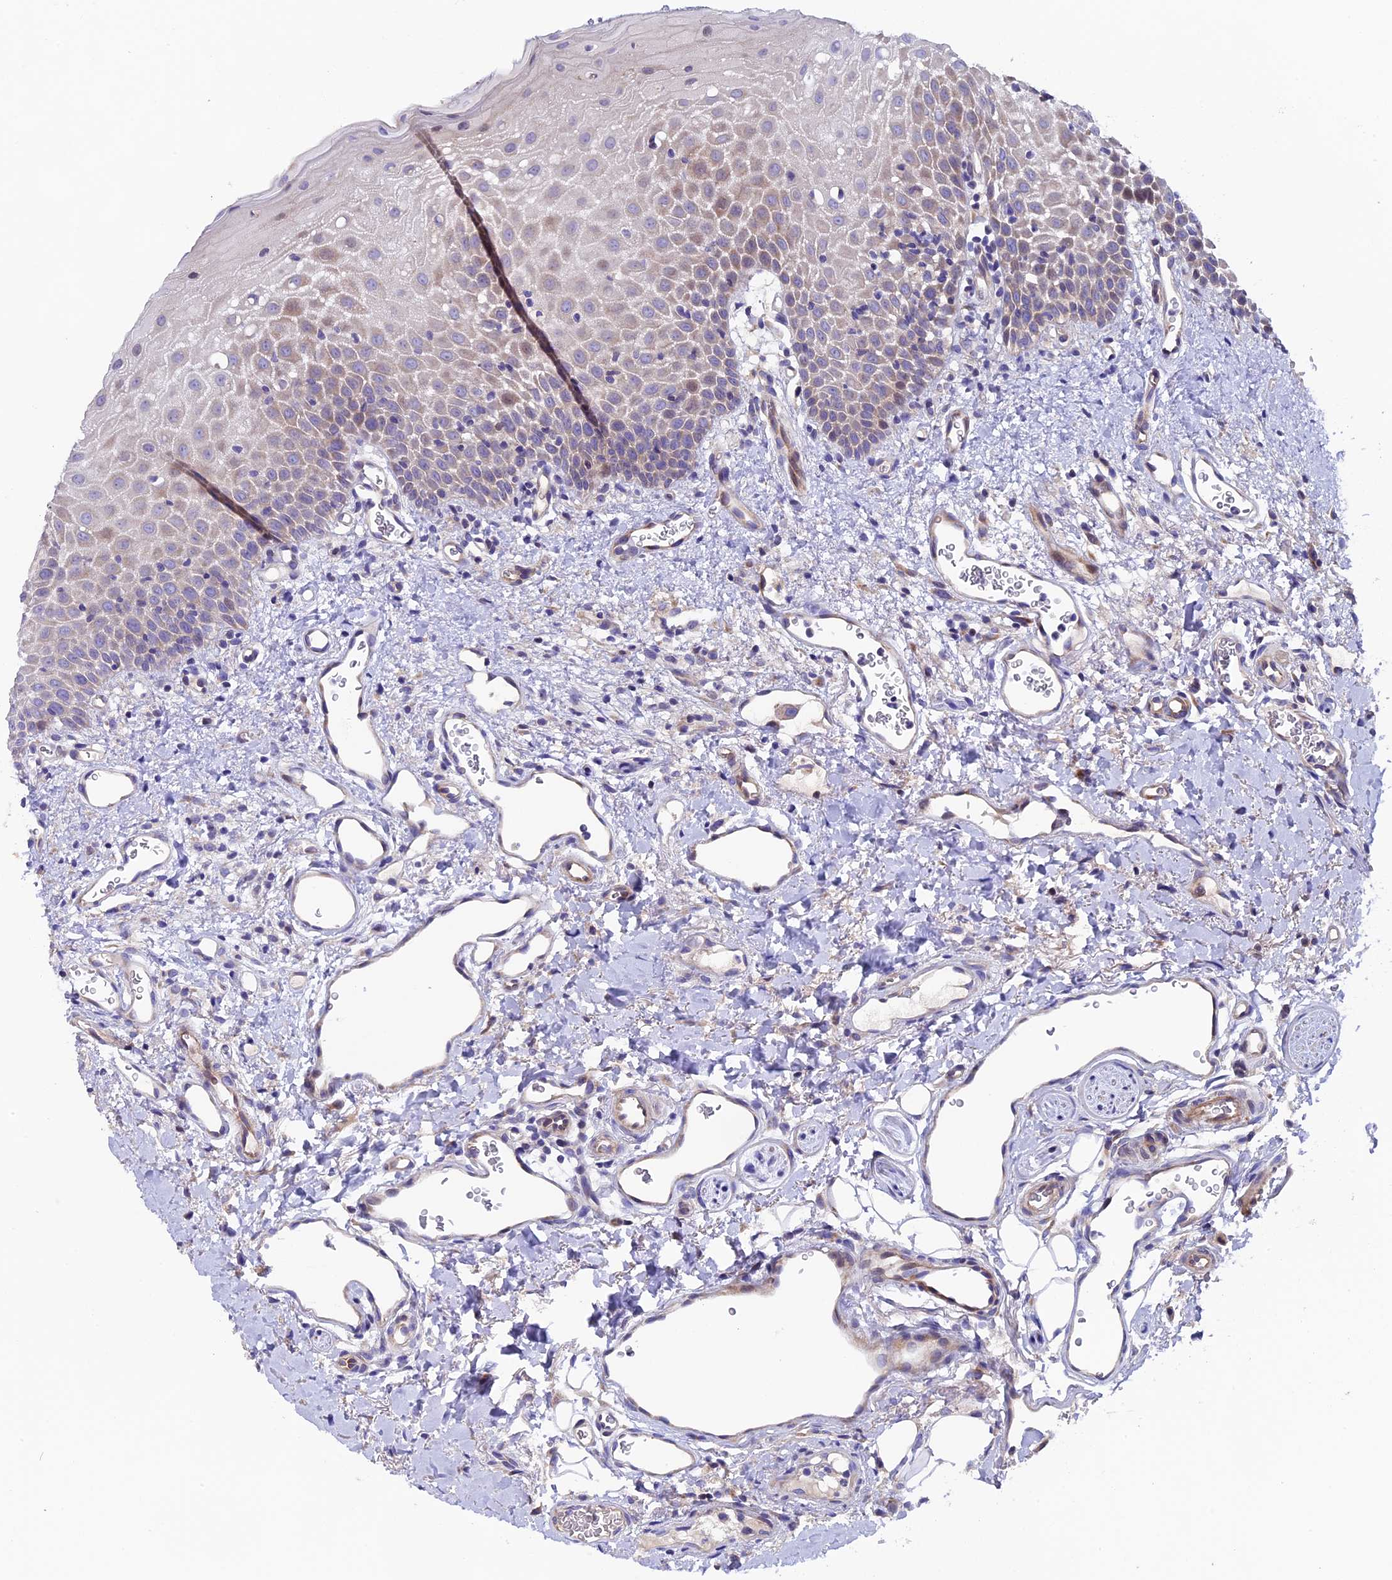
{"staining": {"intensity": "weak", "quantity": "<25%", "location": "cytoplasmic/membranous"}, "tissue": "oral mucosa", "cell_type": "Squamous epithelial cells", "image_type": "normal", "snomed": [{"axis": "morphology", "description": "Normal tissue, NOS"}, {"axis": "topography", "description": "Oral tissue"}], "caption": "DAB (3,3'-diaminobenzidine) immunohistochemical staining of unremarkable human oral mucosa exhibits no significant staining in squamous epithelial cells. Brightfield microscopy of IHC stained with DAB (3,3'-diaminobenzidine) (brown) and hematoxylin (blue), captured at high magnification.", "gene": "PIGU", "patient": {"sex": "female", "age": 70}}